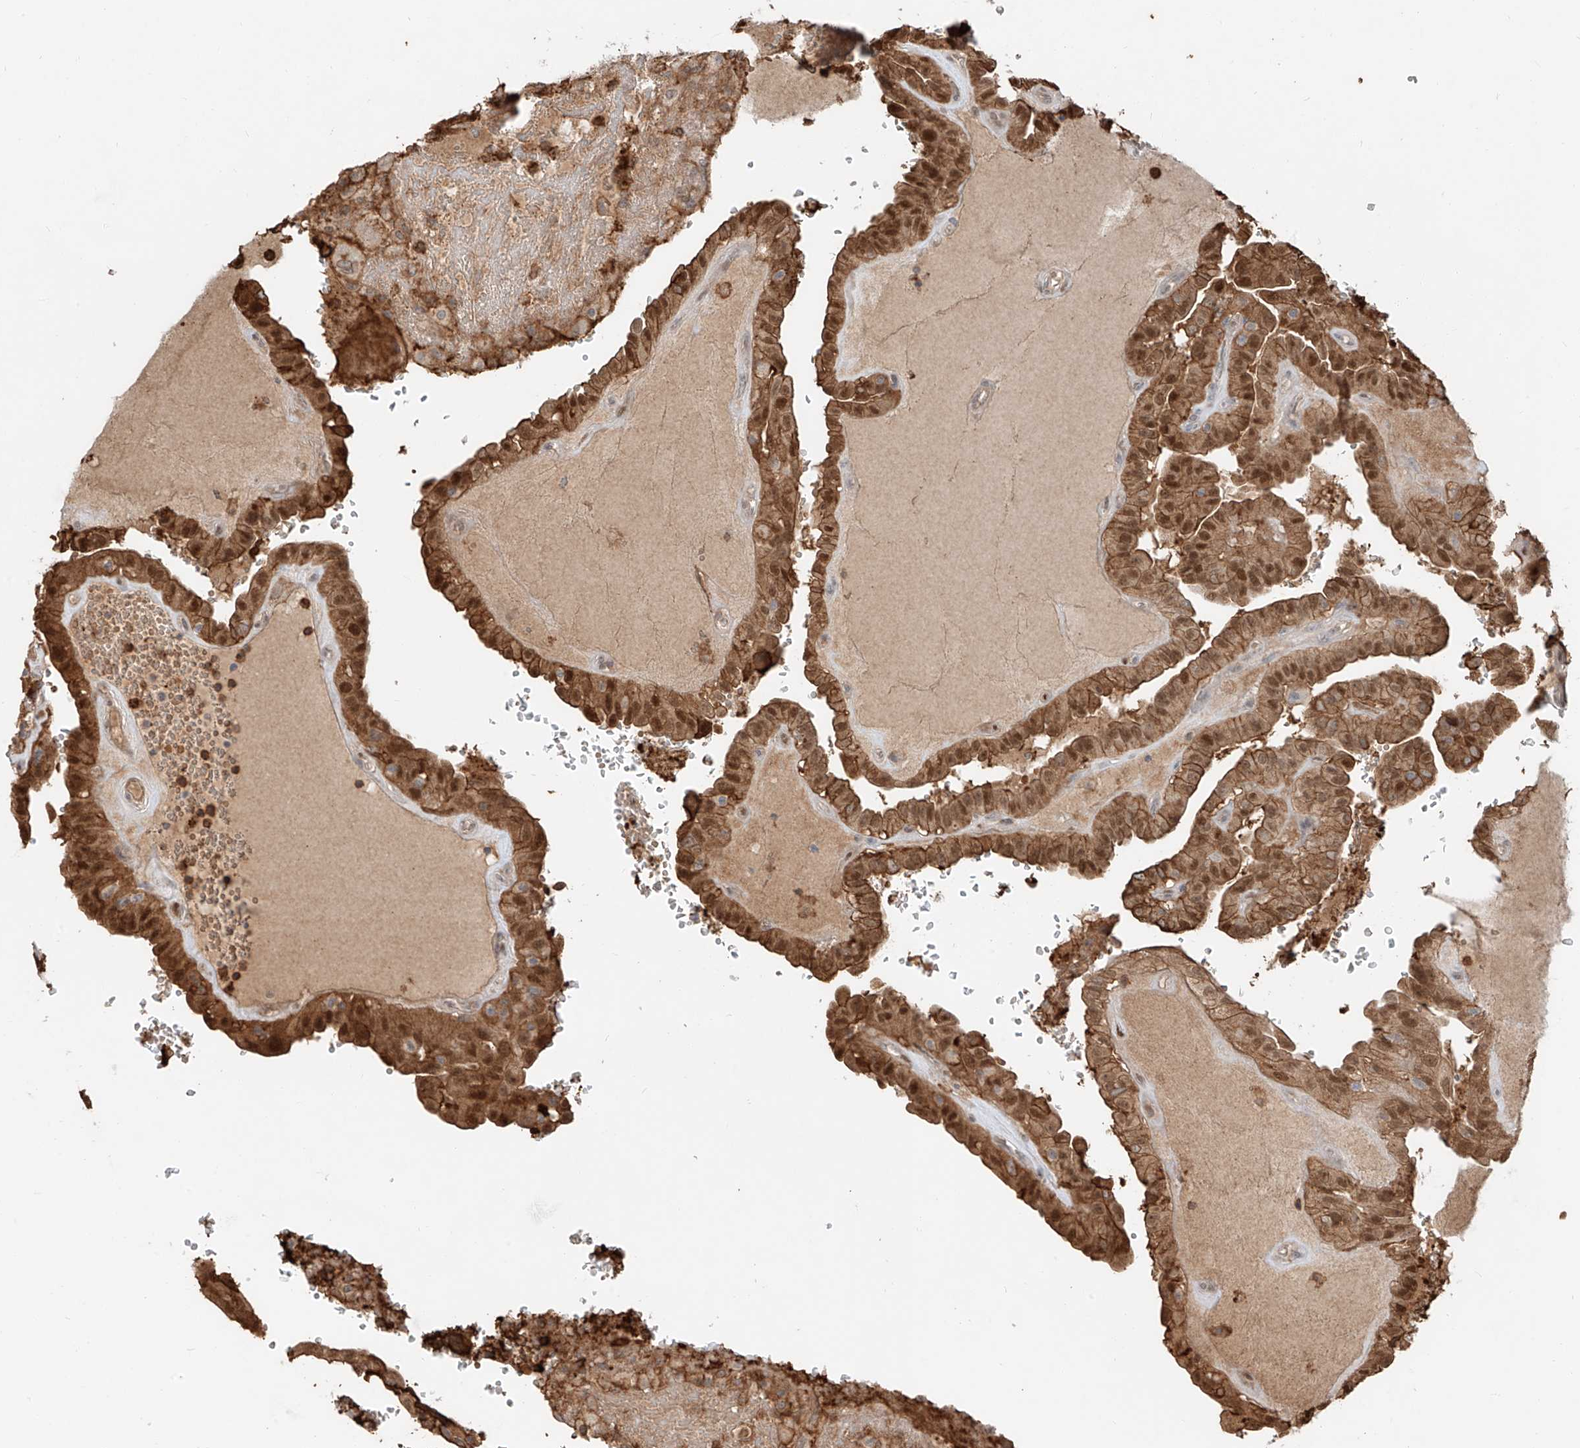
{"staining": {"intensity": "moderate", "quantity": "25%-75%", "location": "cytoplasmic/membranous,nuclear"}, "tissue": "thyroid cancer", "cell_type": "Tumor cells", "image_type": "cancer", "snomed": [{"axis": "morphology", "description": "Papillary adenocarcinoma, NOS"}, {"axis": "topography", "description": "Thyroid gland"}], "caption": "Thyroid cancer stained for a protein (brown) exhibits moderate cytoplasmic/membranous and nuclear positive staining in approximately 25%-75% of tumor cells.", "gene": "CEP162", "patient": {"sex": "male", "age": 77}}